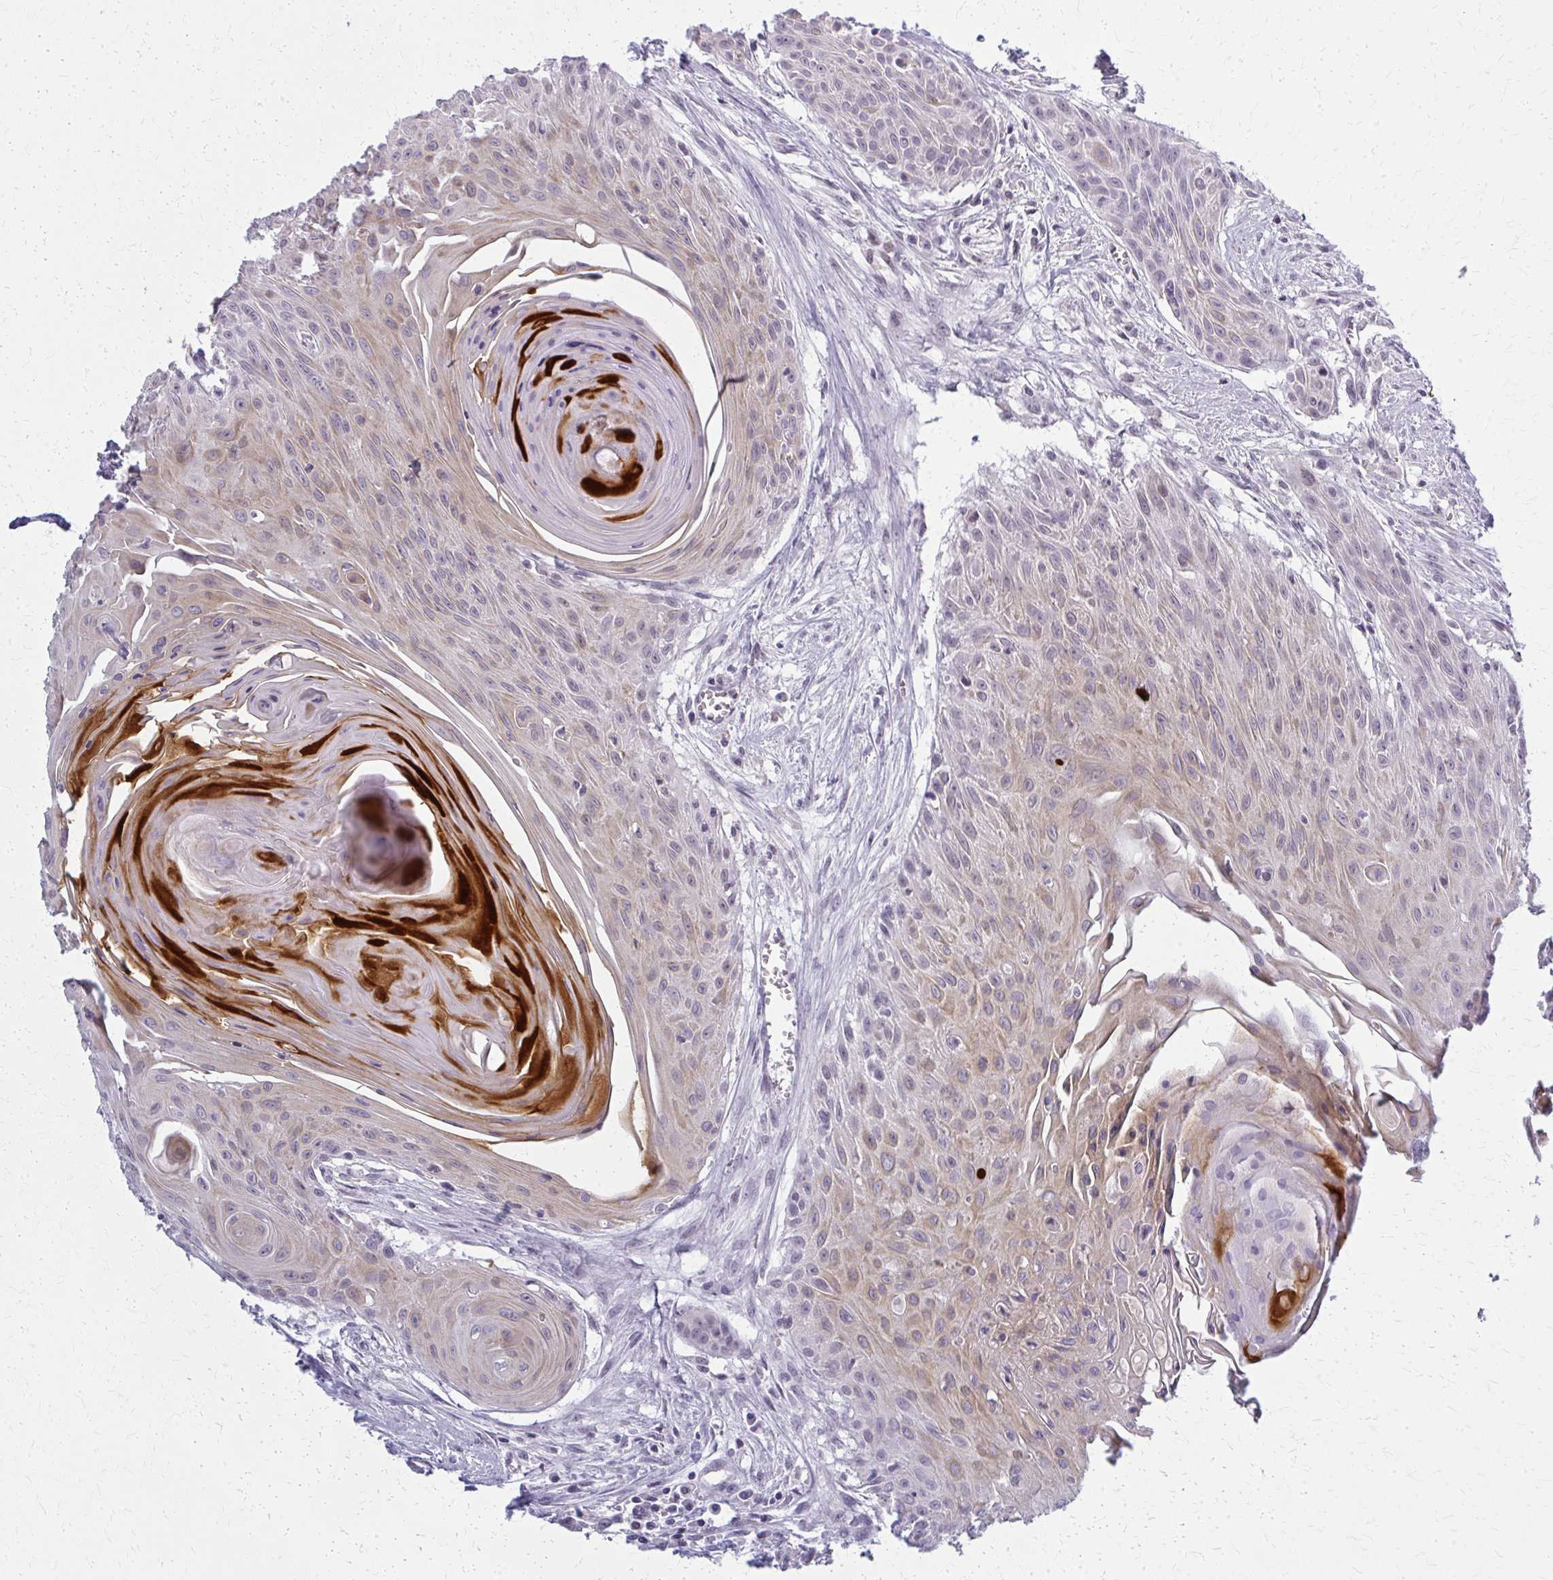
{"staining": {"intensity": "weak", "quantity": "<25%", "location": "cytoplasmic/membranous"}, "tissue": "head and neck cancer", "cell_type": "Tumor cells", "image_type": "cancer", "snomed": [{"axis": "morphology", "description": "Squamous cell carcinoma, NOS"}, {"axis": "topography", "description": "Lymph node"}, {"axis": "topography", "description": "Salivary gland"}, {"axis": "topography", "description": "Head-Neck"}], "caption": "Immunohistochemistry (IHC) micrograph of head and neck cancer (squamous cell carcinoma) stained for a protein (brown), which exhibits no expression in tumor cells. (DAB immunohistochemistry (IHC) with hematoxylin counter stain).", "gene": "CASQ2", "patient": {"sex": "female", "age": 74}}